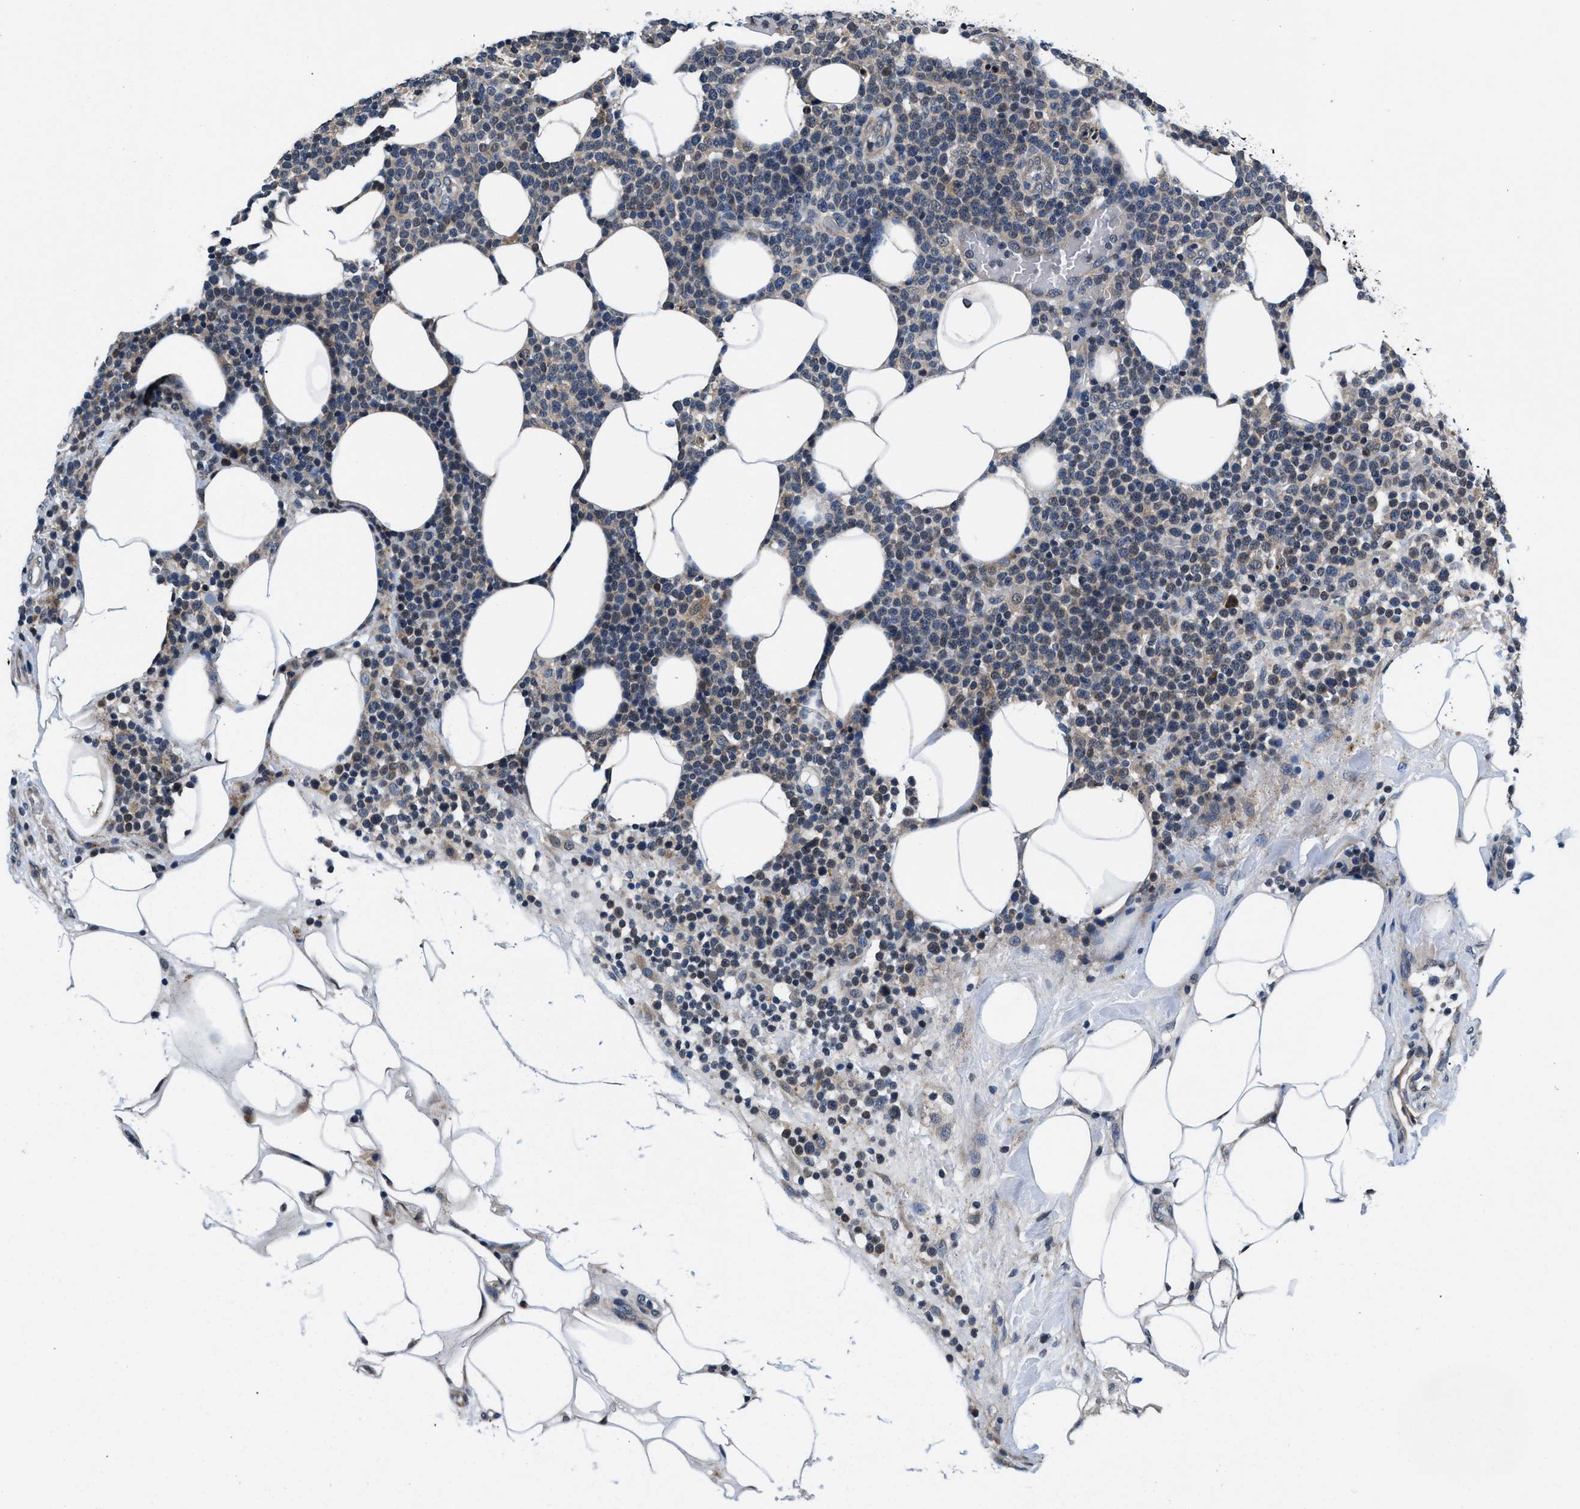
{"staining": {"intensity": "weak", "quantity": "<25%", "location": "cytoplasmic/membranous"}, "tissue": "lymphoma", "cell_type": "Tumor cells", "image_type": "cancer", "snomed": [{"axis": "morphology", "description": "Malignant lymphoma, non-Hodgkin's type, High grade"}, {"axis": "topography", "description": "Lymph node"}], "caption": "A photomicrograph of human lymphoma is negative for staining in tumor cells. (DAB IHC visualized using brightfield microscopy, high magnification).", "gene": "PRPSAP2", "patient": {"sex": "male", "age": 61}}